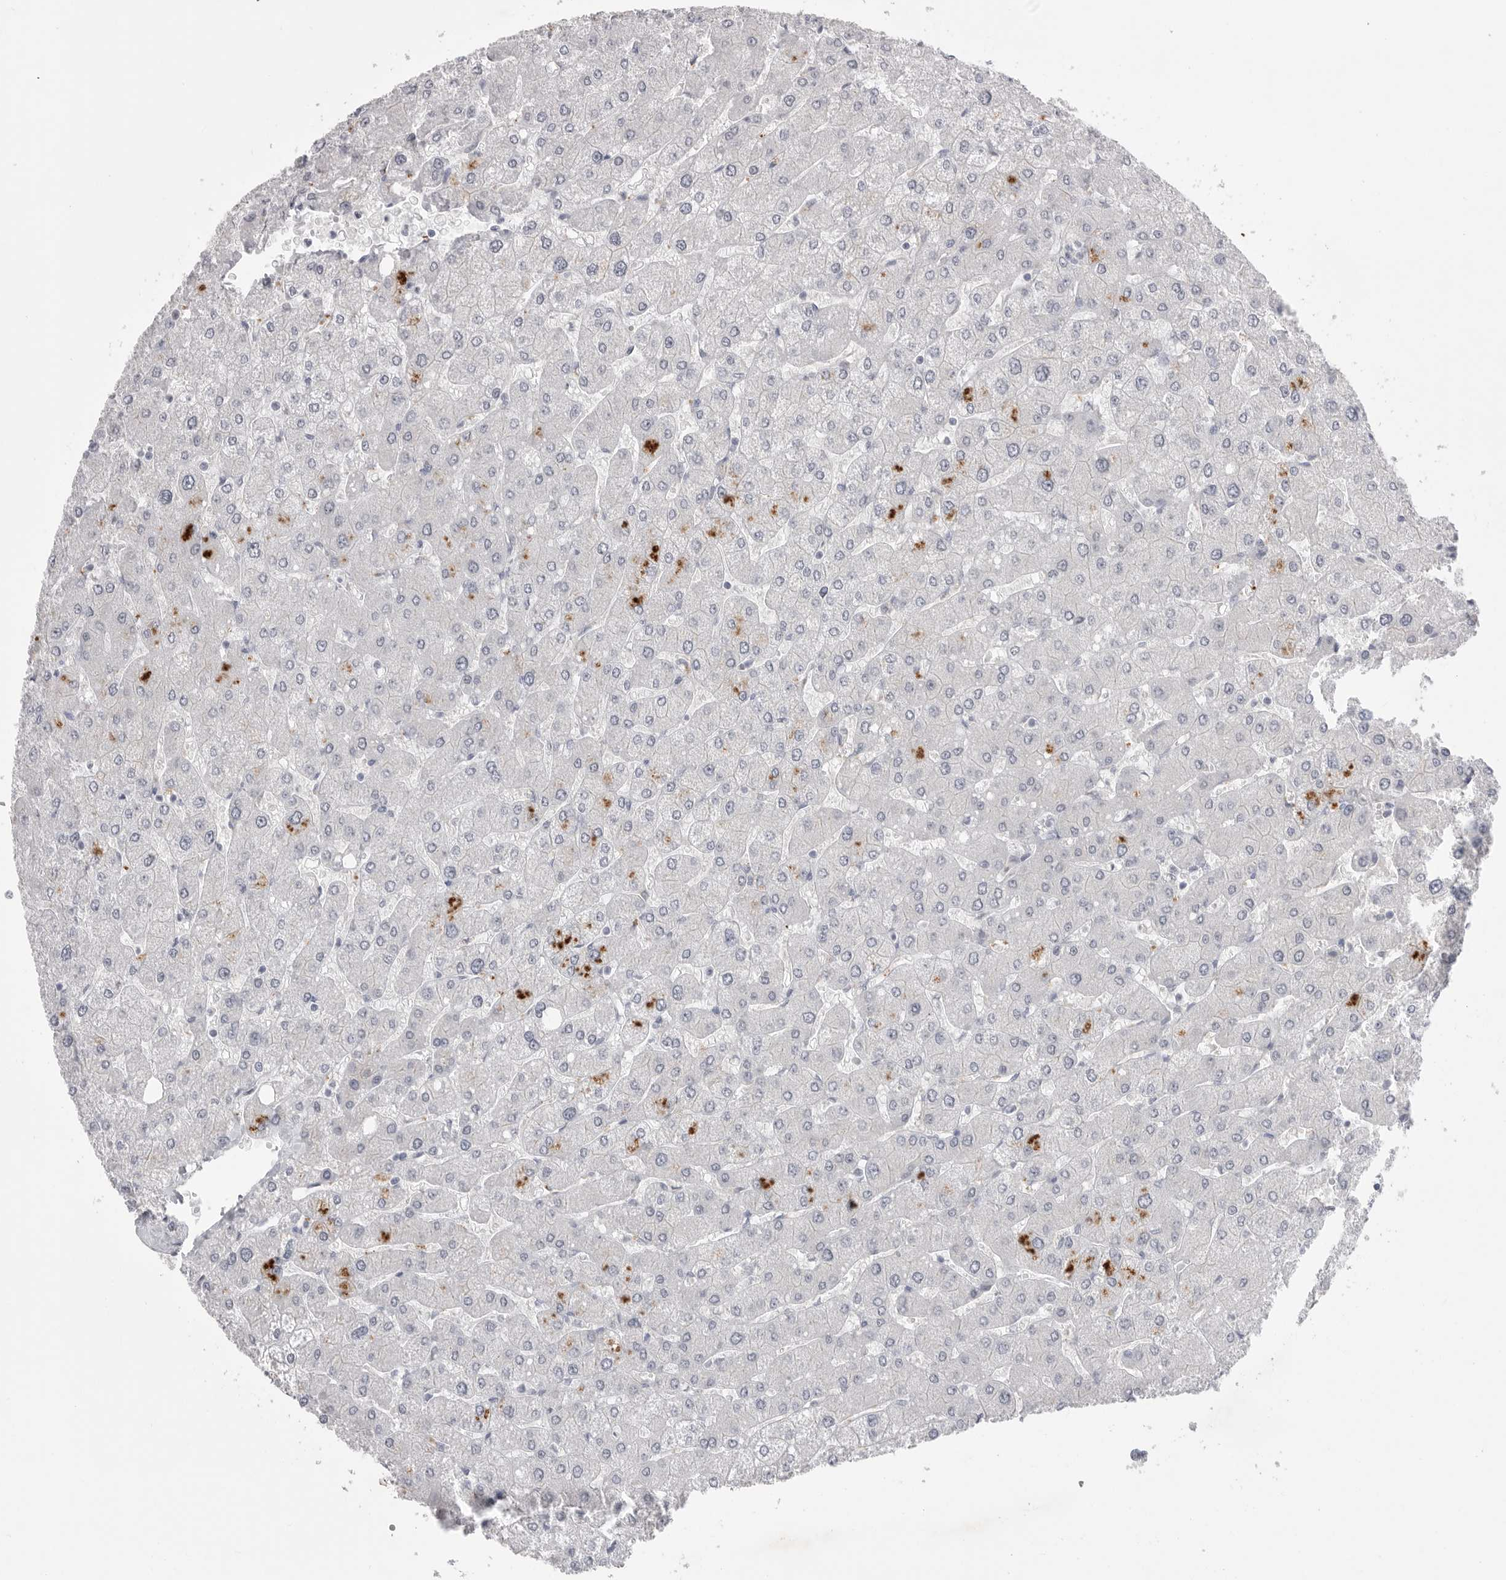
{"staining": {"intensity": "negative", "quantity": "none", "location": "none"}, "tissue": "liver", "cell_type": "Cholangiocytes", "image_type": "normal", "snomed": [{"axis": "morphology", "description": "Normal tissue, NOS"}, {"axis": "topography", "description": "Liver"}], "caption": "This is a photomicrograph of immunohistochemistry staining of normal liver, which shows no expression in cholangiocytes. The staining is performed using DAB brown chromogen with nuclei counter-stained in using hematoxylin.", "gene": "ZBTB7B", "patient": {"sex": "male", "age": 55}}